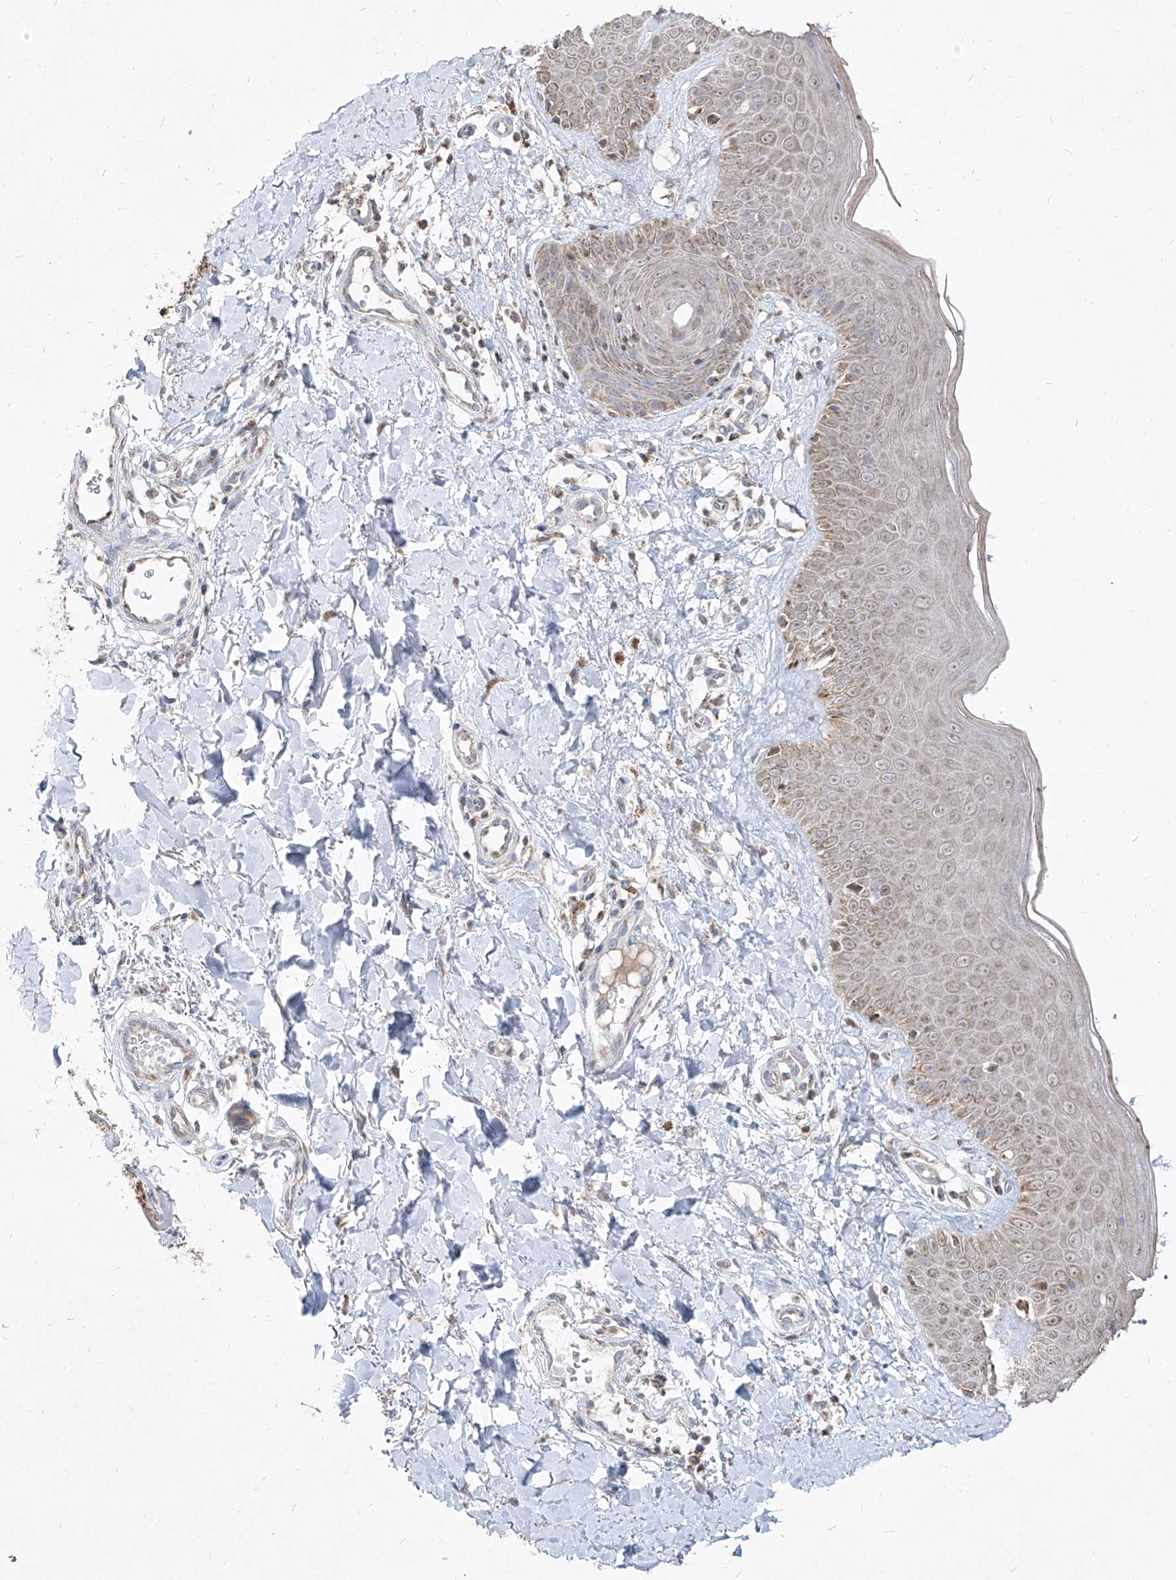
{"staining": {"intensity": "weak", "quantity": ">75%", "location": "cytoplasmic/membranous"}, "tissue": "skin", "cell_type": "Fibroblasts", "image_type": "normal", "snomed": [{"axis": "morphology", "description": "Normal tissue, NOS"}, {"axis": "topography", "description": "Skin"}], "caption": "Immunohistochemical staining of unremarkable human skin reveals low levels of weak cytoplasmic/membranous positivity in about >75% of fibroblasts. The protein of interest is stained brown, and the nuclei are stained in blue (DAB (3,3'-diaminobenzidine) IHC with brightfield microscopy, high magnification).", "gene": "NDUFB3", "patient": {"sex": "male", "age": 52}}